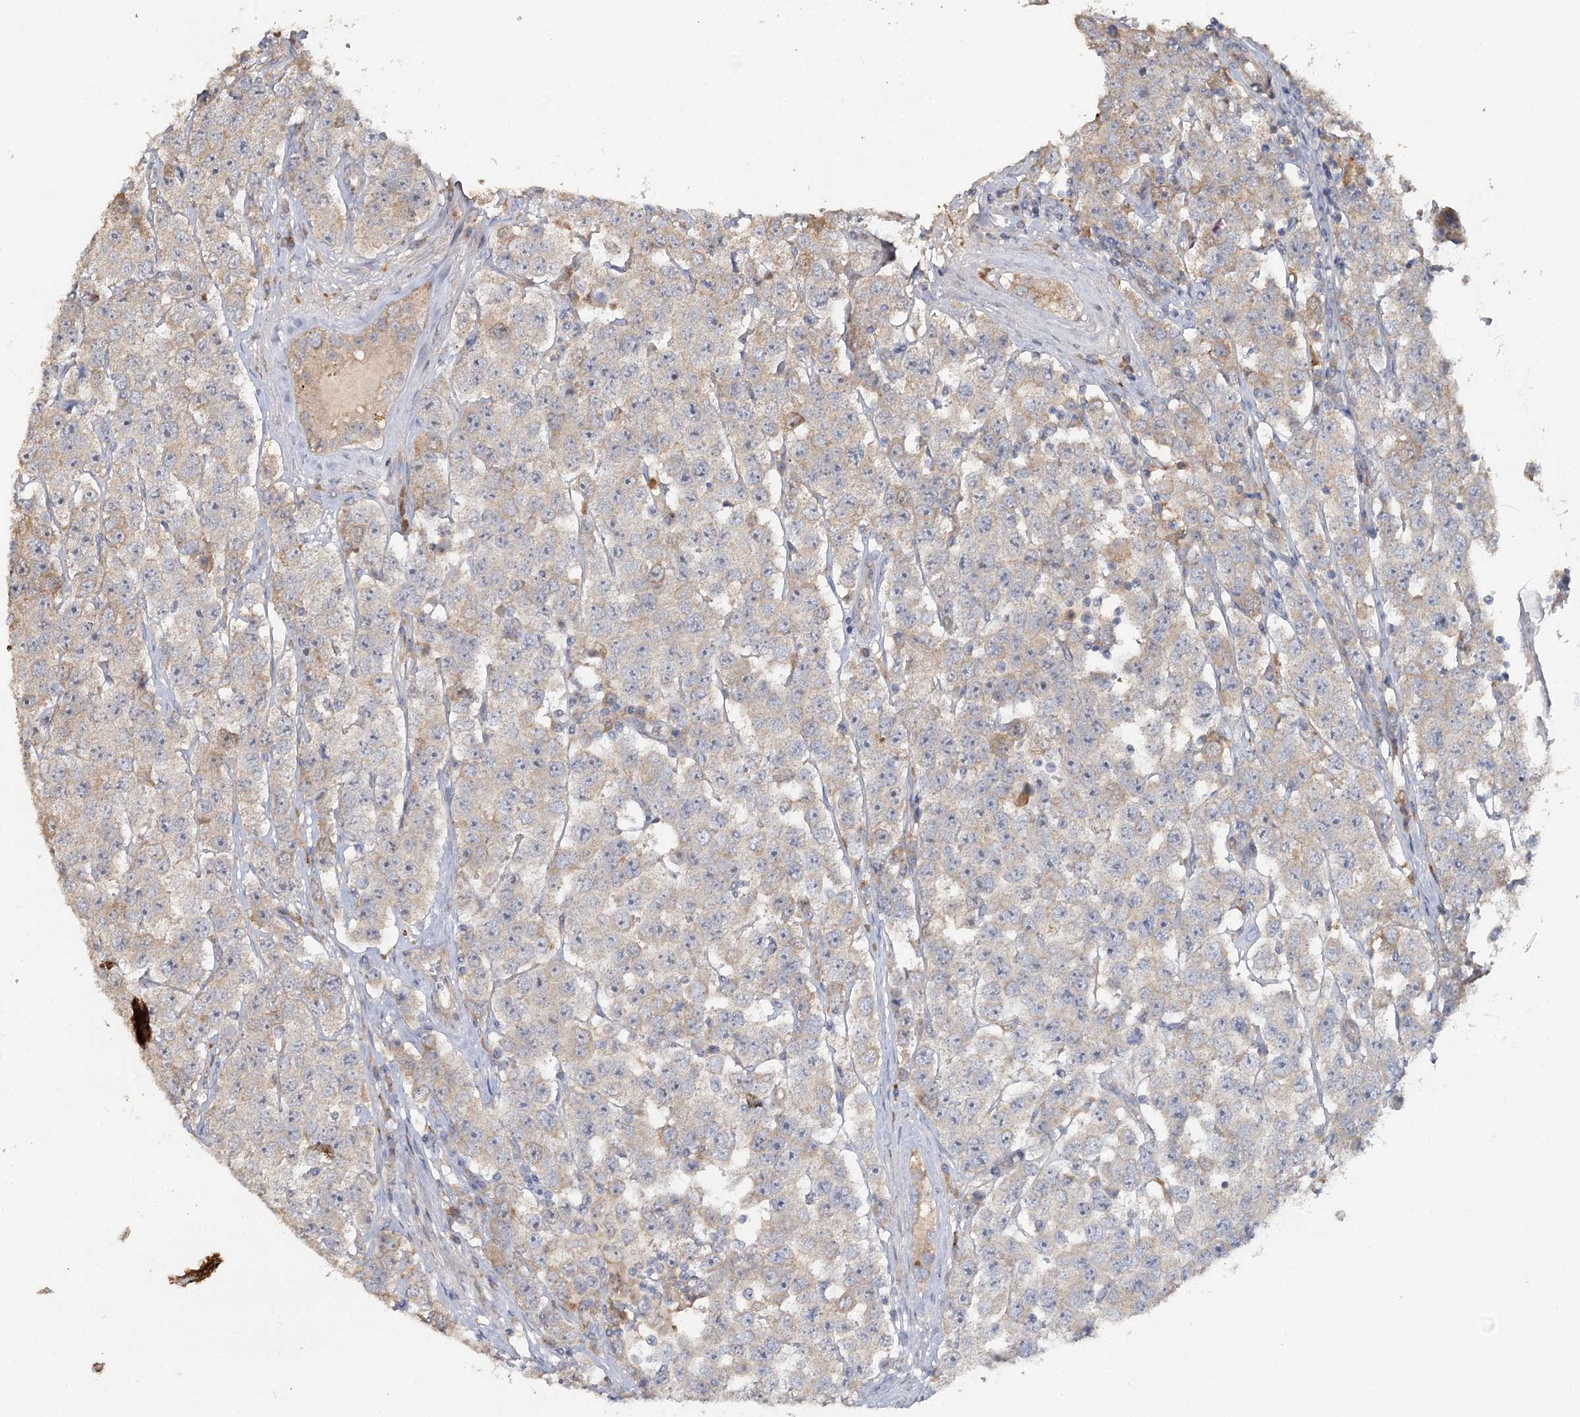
{"staining": {"intensity": "weak", "quantity": "<25%", "location": "cytoplasmic/membranous"}, "tissue": "testis cancer", "cell_type": "Tumor cells", "image_type": "cancer", "snomed": [{"axis": "morphology", "description": "Seminoma, NOS"}, {"axis": "topography", "description": "Testis"}], "caption": "This is an immunohistochemistry histopathology image of testis cancer. There is no positivity in tumor cells.", "gene": "ANGPTL5", "patient": {"sex": "male", "age": 28}}